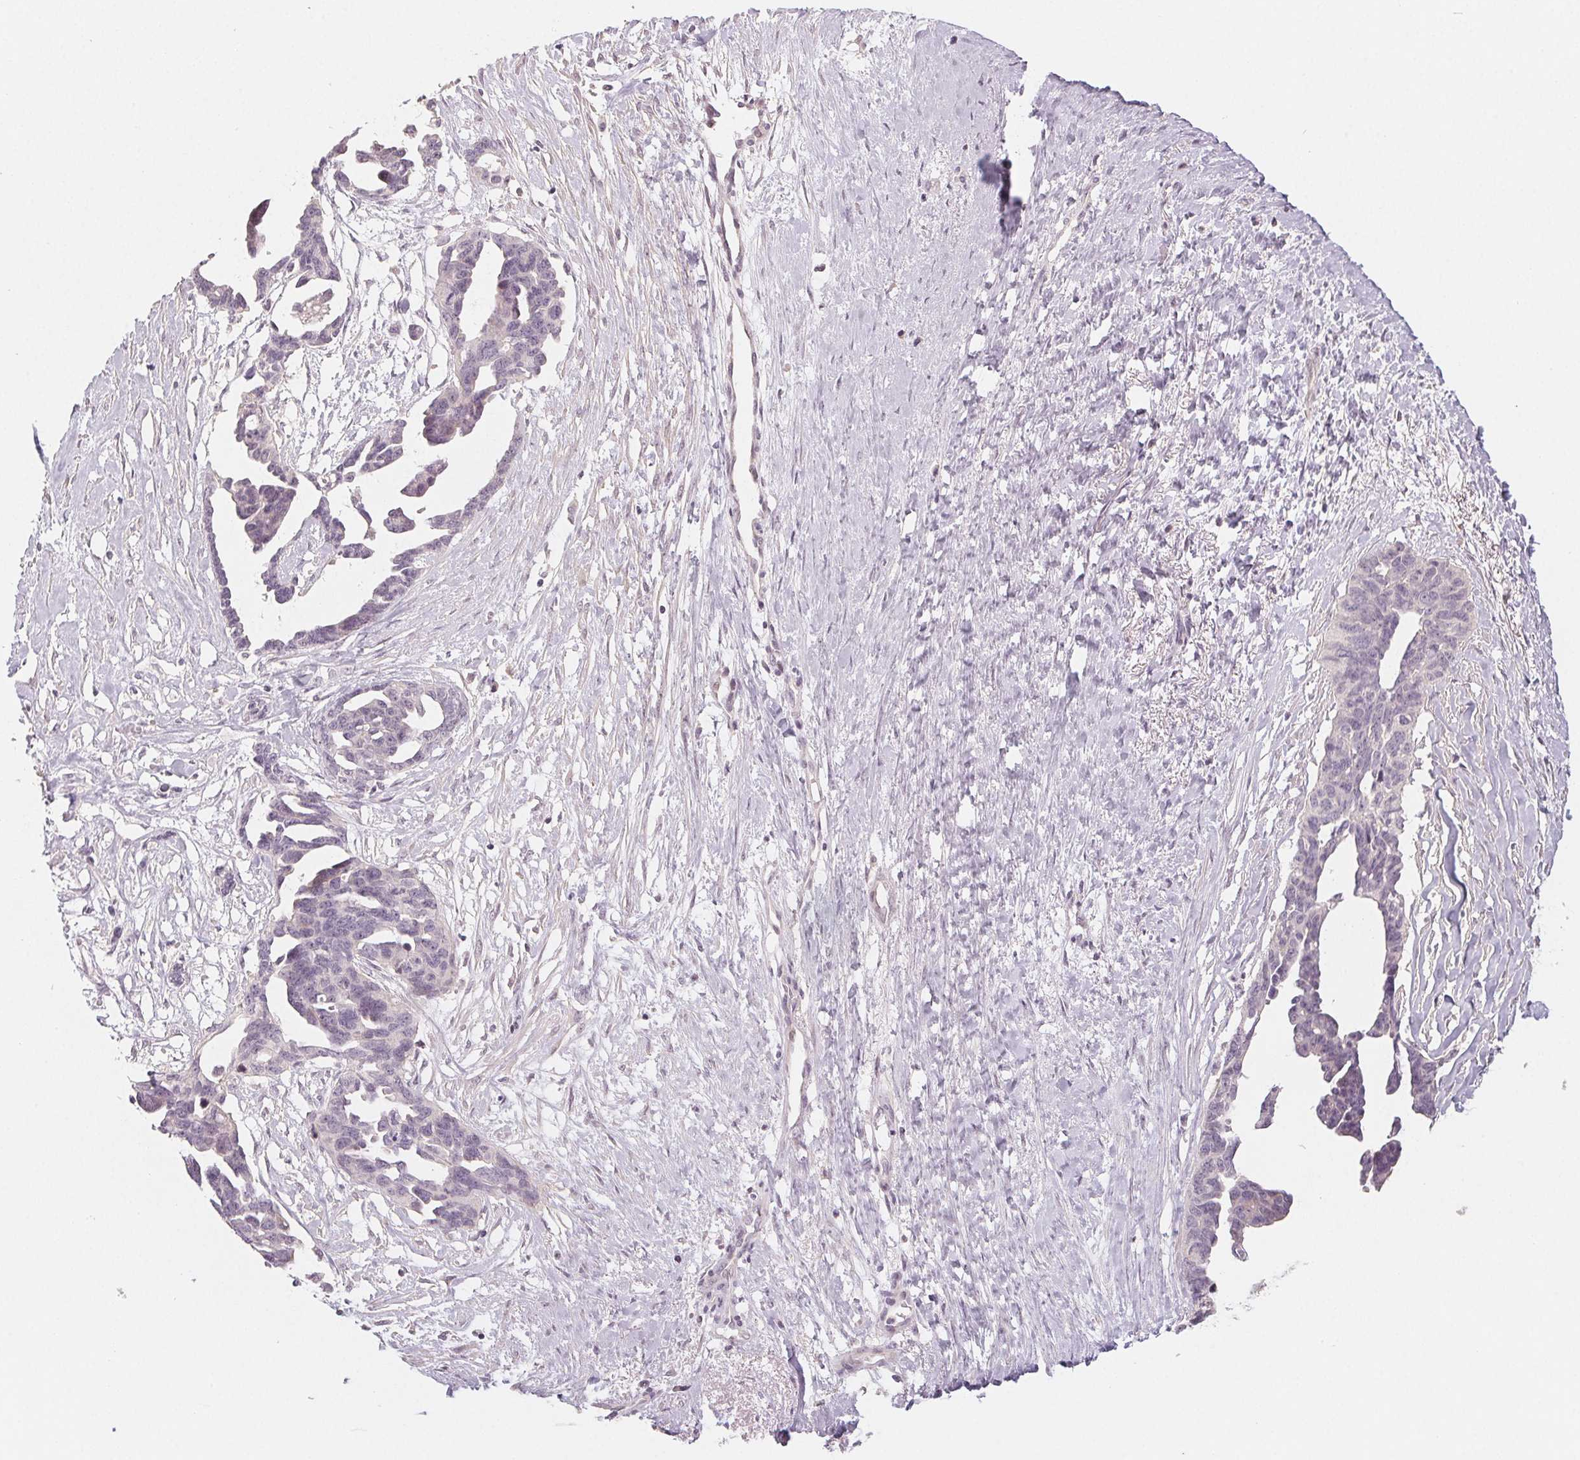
{"staining": {"intensity": "negative", "quantity": "none", "location": "none"}, "tissue": "ovarian cancer", "cell_type": "Tumor cells", "image_type": "cancer", "snomed": [{"axis": "morphology", "description": "Cystadenocarcinoma, serous, NOS"}, {"axis": "topography", "description": "Ovary"}], "caption": "Tumor cells show no significant protein positivity in ovarian cancer (serous cystadenocarcinoma).", "gene": "ZBBX", "patient": {"sex": "female", "age": 69}}